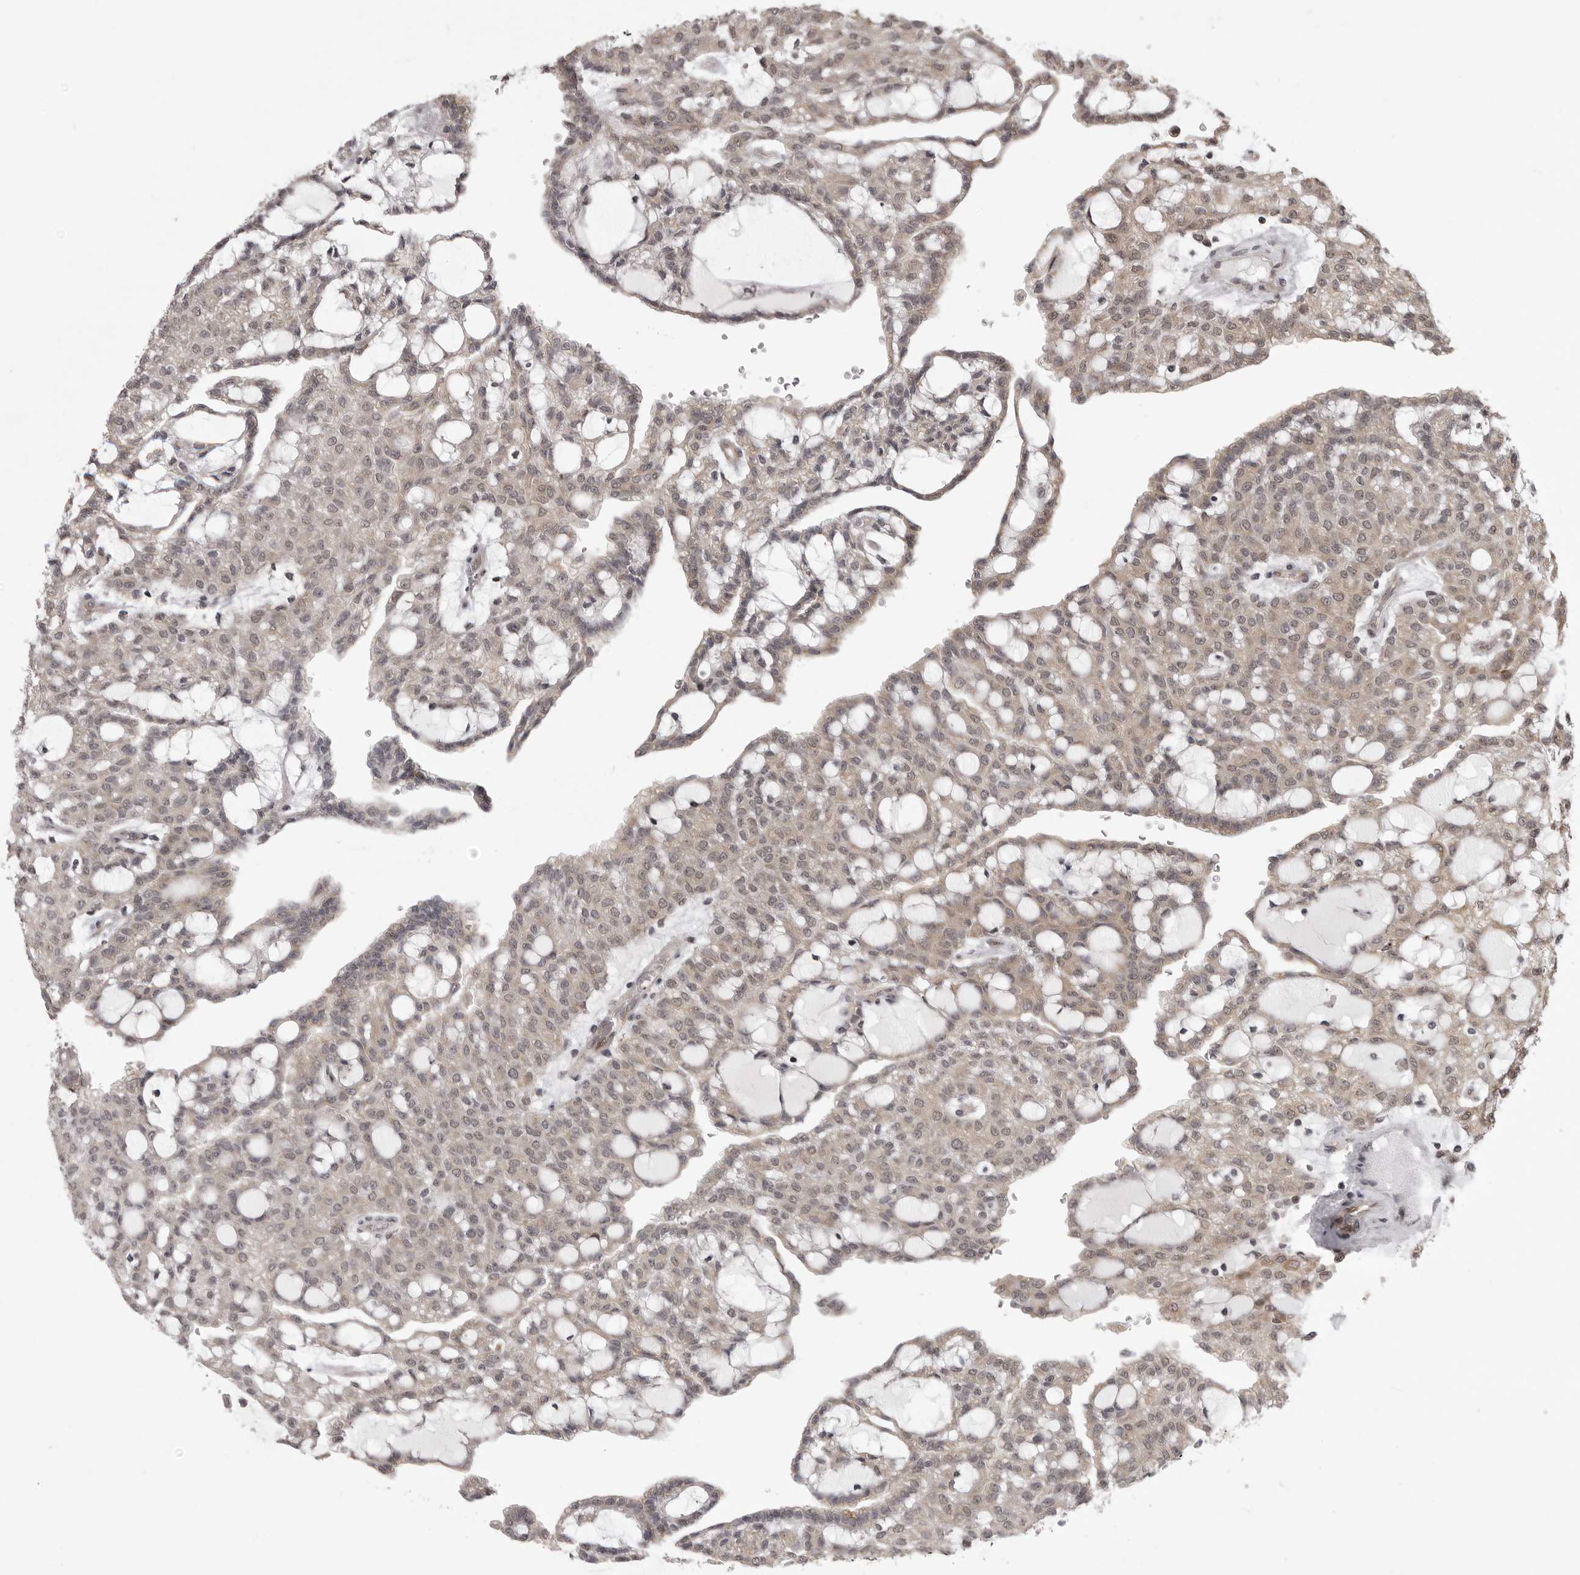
{"staining": {"intensity": "weak", "quantity": "25%-75%", "location": "cytoplasmic/membranous,nuclear"}, "tissue": "renal cancer", "cell_type": "Tumor cells", "image_type": "cancer", "snomed": [{"axis": "morphology", "description": "Adenocarcinoma, NOS"}, {"axis": "topography", "description": "Kidney"}], "caption": "A histopathology image of renal cancer (adenocarcinoma) stained for a protein reveals weak cytoplasmic/membranous and nuclear brown staining in tumor cells.", "gene": "C1orf109", "patient": {"sex": "male", "age": 63}}